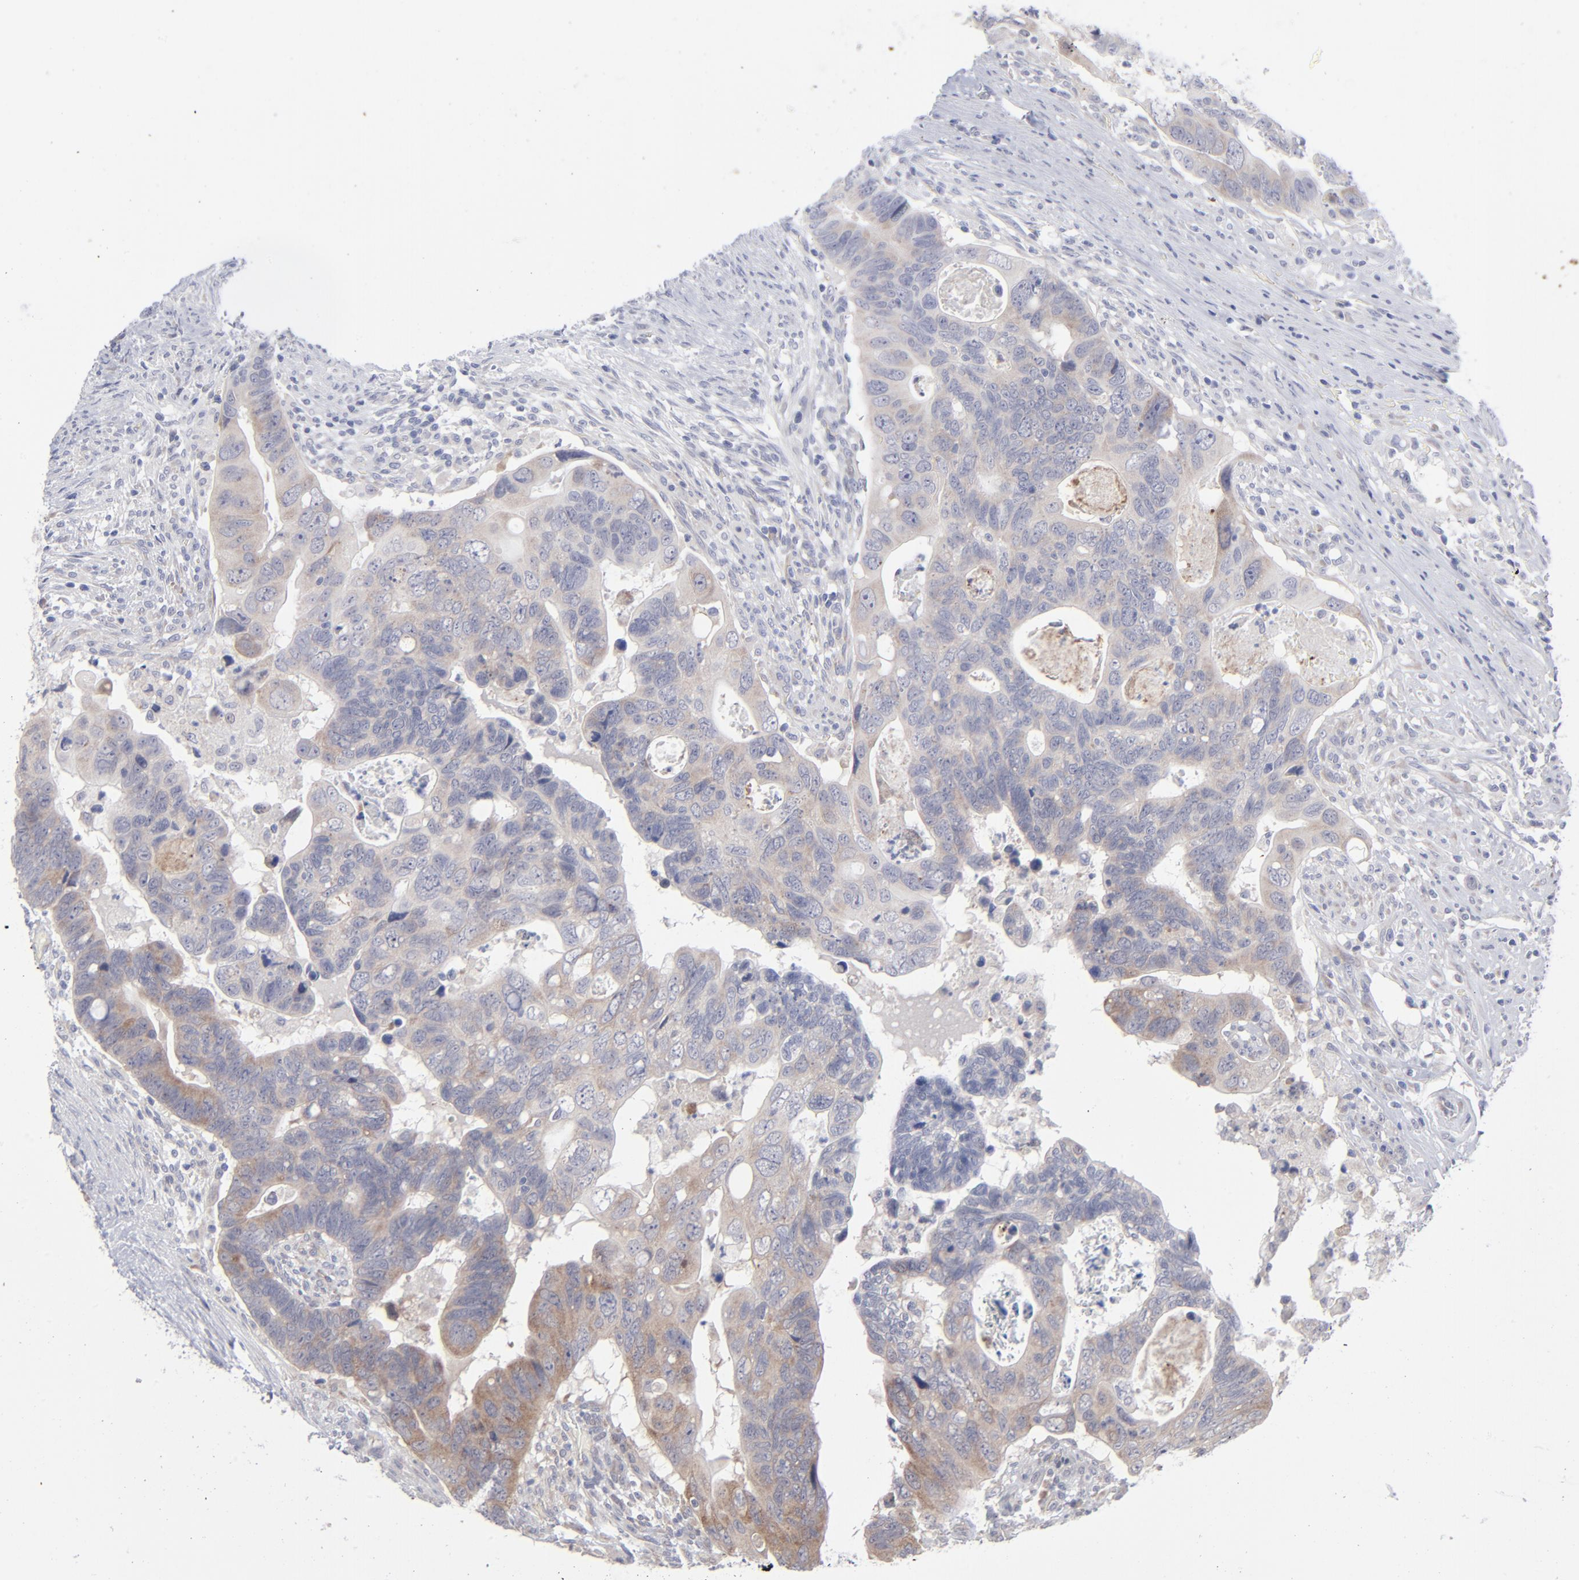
{"staining": {"intensity": "weak", "quantity": "<25%", "location": "cytoplasmic/membranous"}, "tissue": "colorectal cancer", "cell_type": "Tumor cells", "image_type": "cancer", "snomed": [{"axis": "morphology", "description": "Adenocarcinoma, NOS"}, {"axis": "topography", "description": "Rectum"}], "caption": "An image of human colorectal cancer (adenocarcinoma) is negative for staining in tumor cells. The staining is performed using DAB (3,3'-diaminobenzidine) brown chromogen with nuclei counter-stained in using hematoxylin.", "gene": "RPS24", "patient": {"sex": "male", "age": 53}}